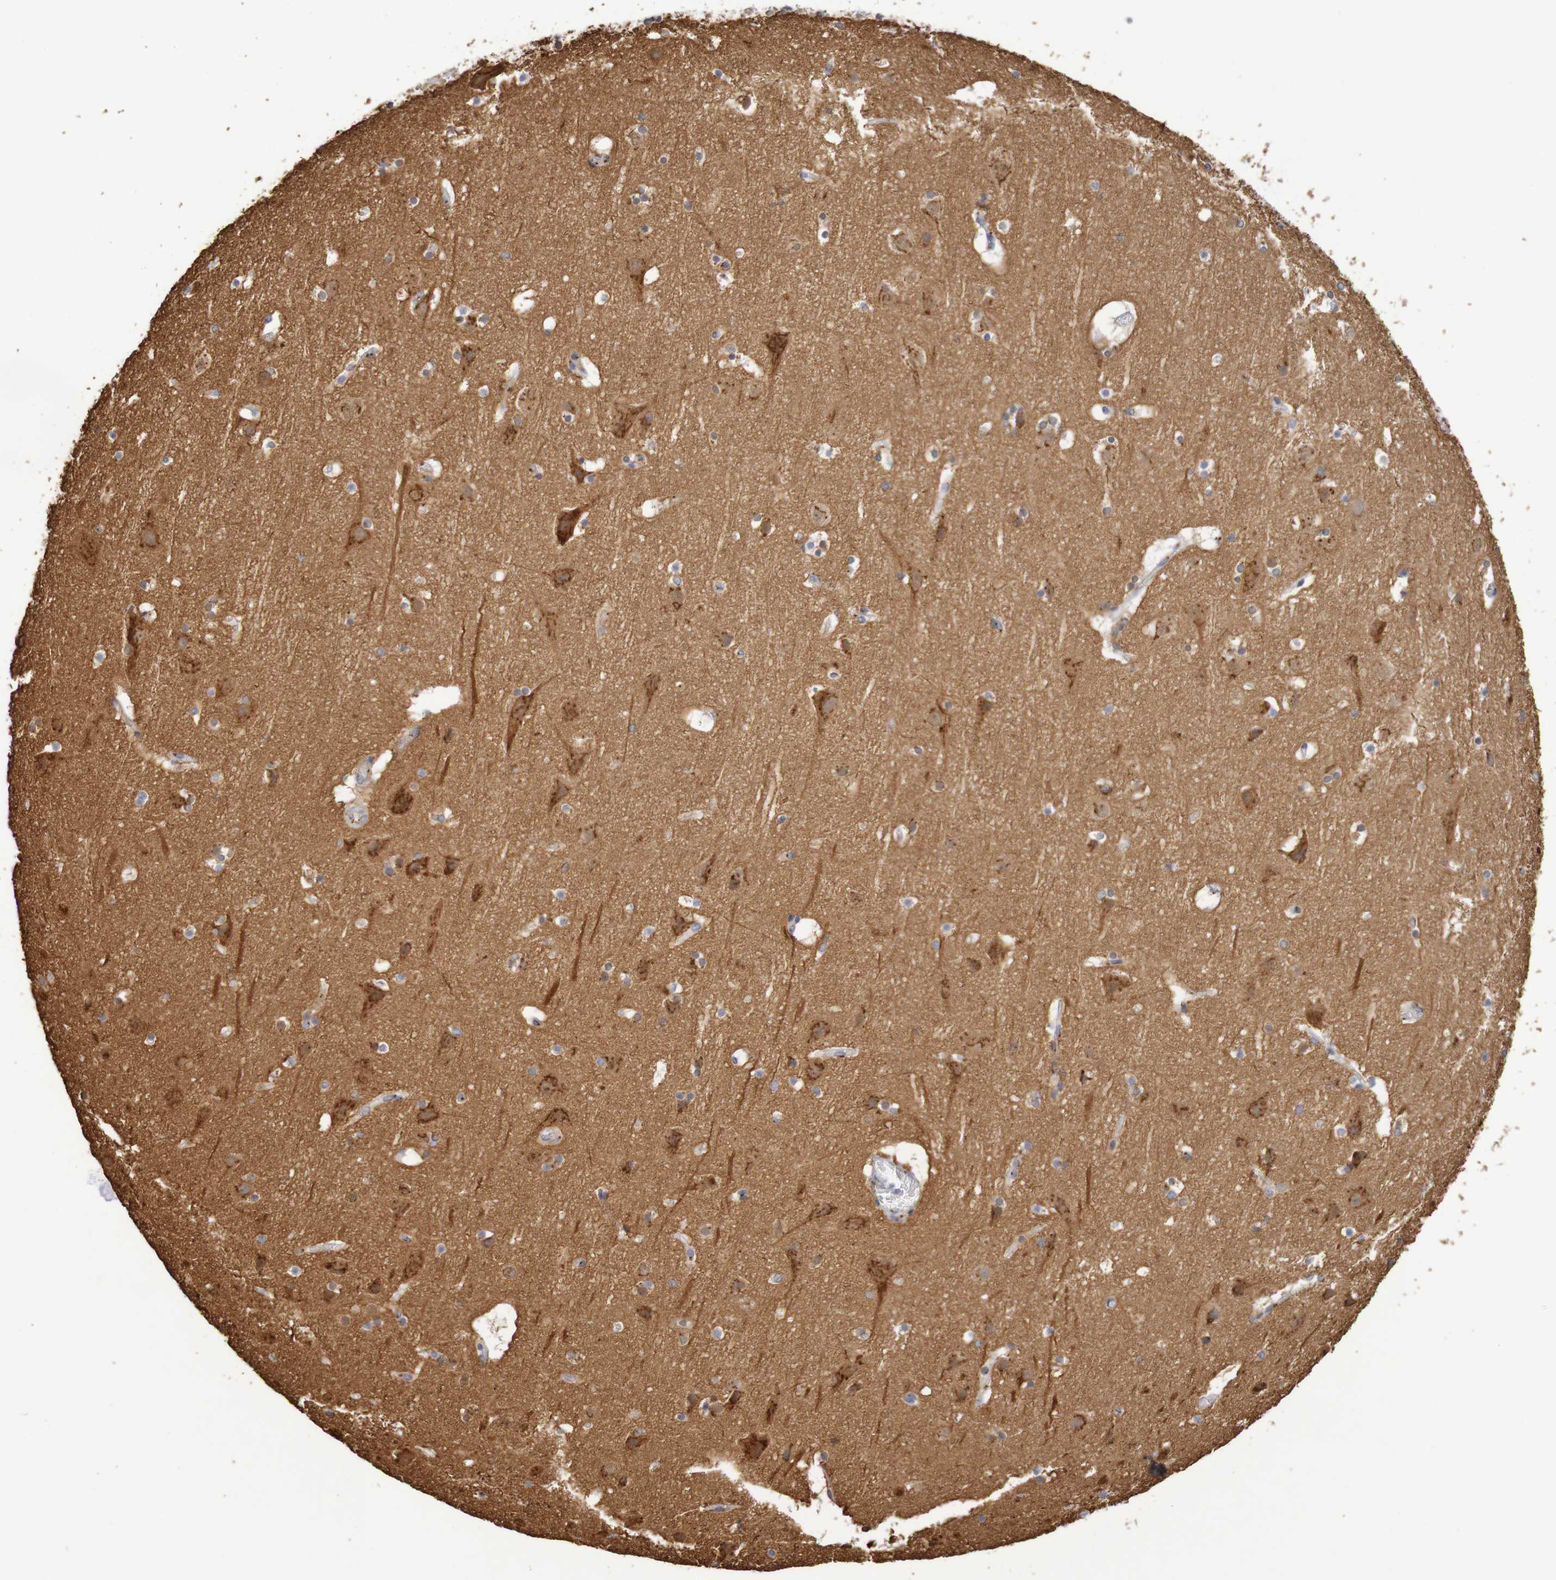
{"staining": {"intensity": "negative", "quantity": "none", "location": "none"}, "tissue": "cerebral cortex", "cell_type": "Endothelial cells", "image_type": "normal", "snomed": [{"axis": "morphology", "description": "Normal tissue, NOS"}, {"axis": "topography", "description": "Cerebral cortex"}], "caption": "High magnification brightfield microscopy of unremarkable cerebral cortex stained with DAB (brown) and counterstained with hematoxylin (blue): endothelial cells show no significant staining.", "gene": "DCP2", "patient": {"sex": "male", "age": 45}}